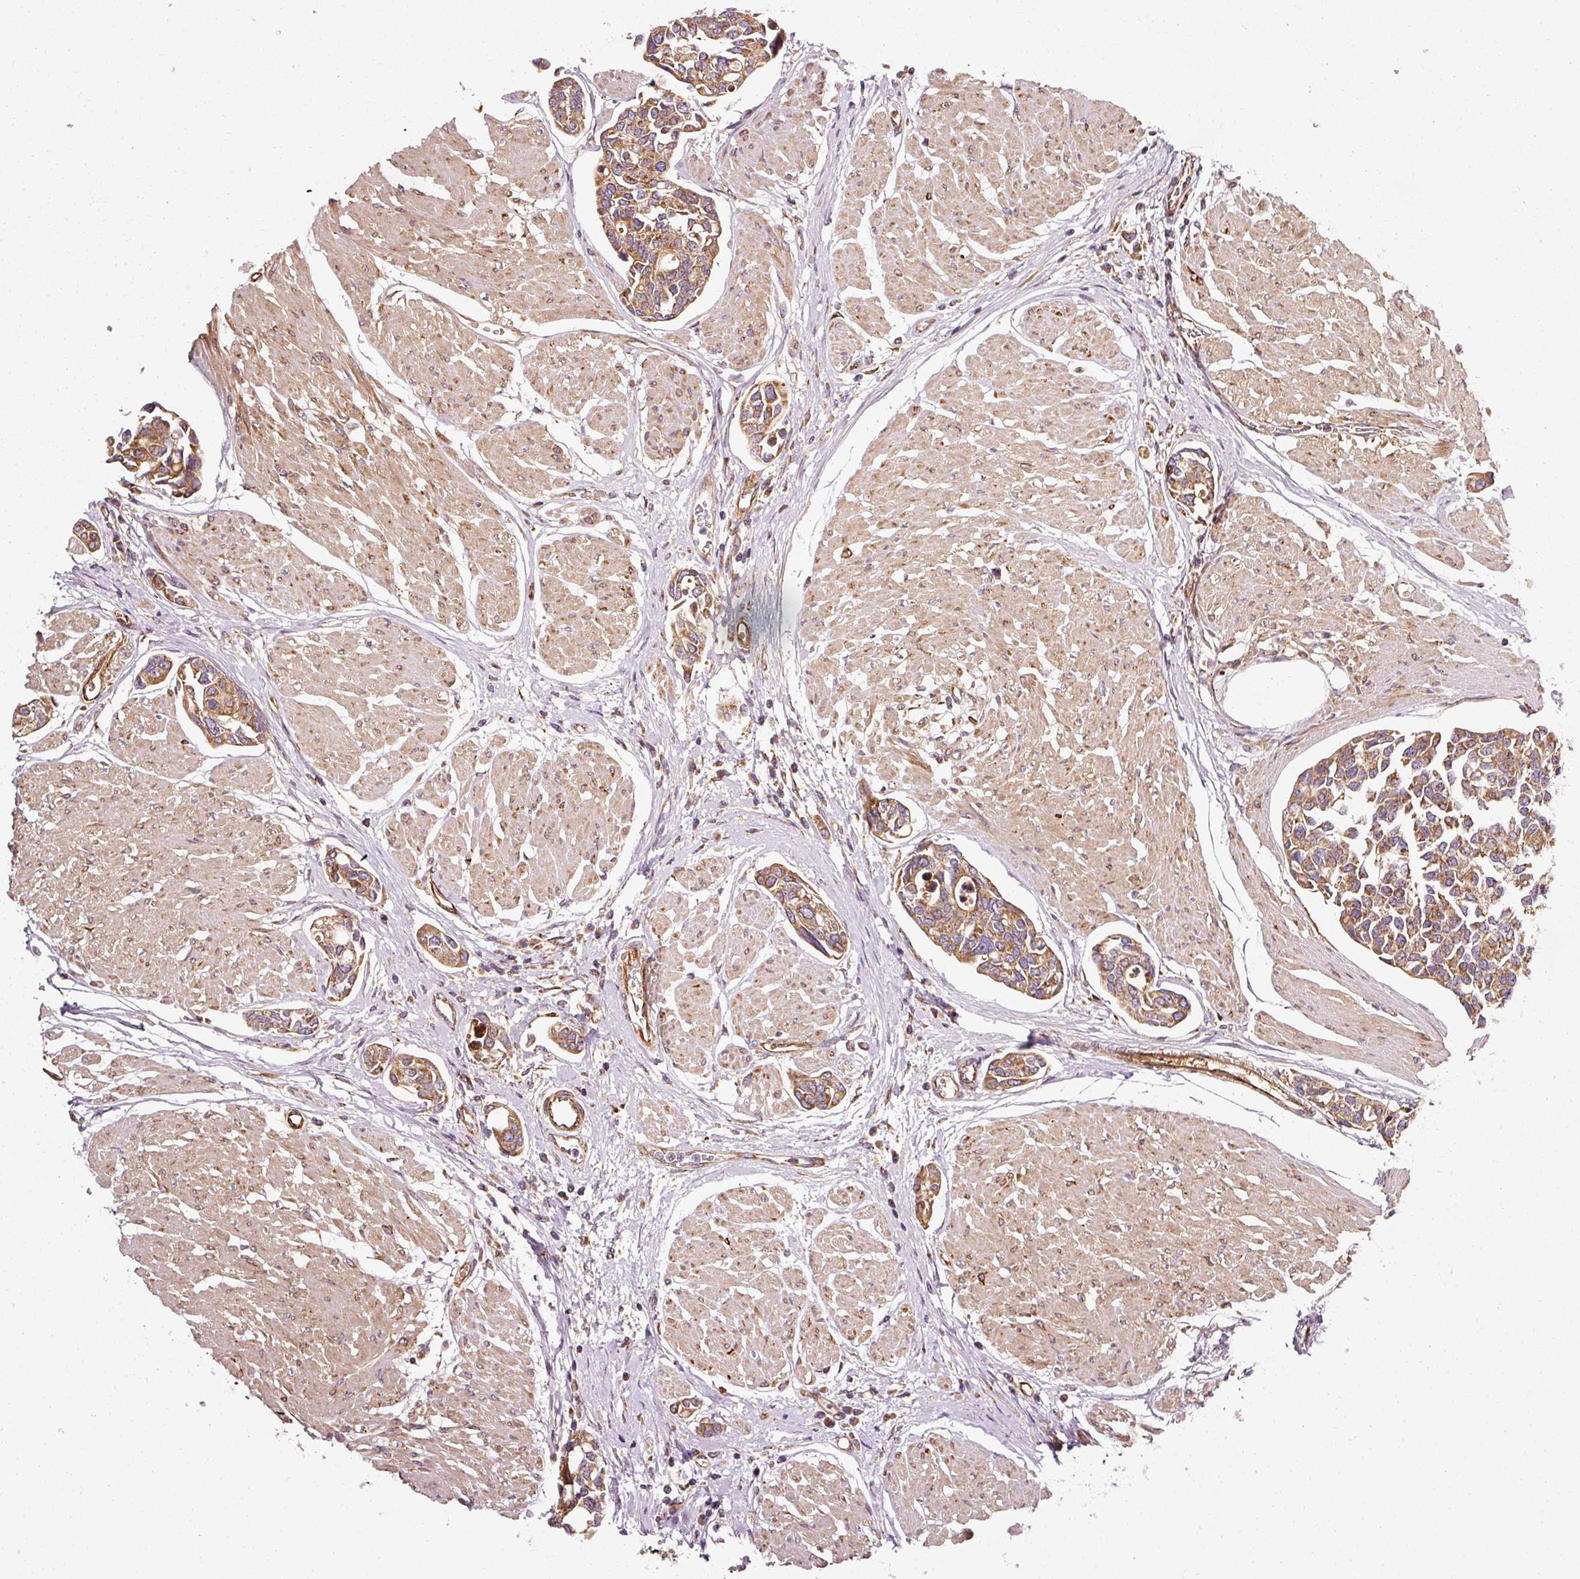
{"staining": {"intensity": "moderate", "quantity": ">75%", "location": "cytoplasmic/membranous"}, "tissue": "urothelial cancer", "cell_type": "Tumor cells", "image_type": "cancer", "snomed": [{"axis": "morphology", "description": "Urothelial carcinoma, High grade"}, {"axis": "topography", "description": "Urinary bladder"}], "caption": "Protein positivity by immunohistochemistry shows moderate cytoplasmic/membranous expression in approximately >75% of tumor cells in high-grade urothelial carcinoma.", "gene": "ISCU", "patient": {"sex": "male", "age": 78}}